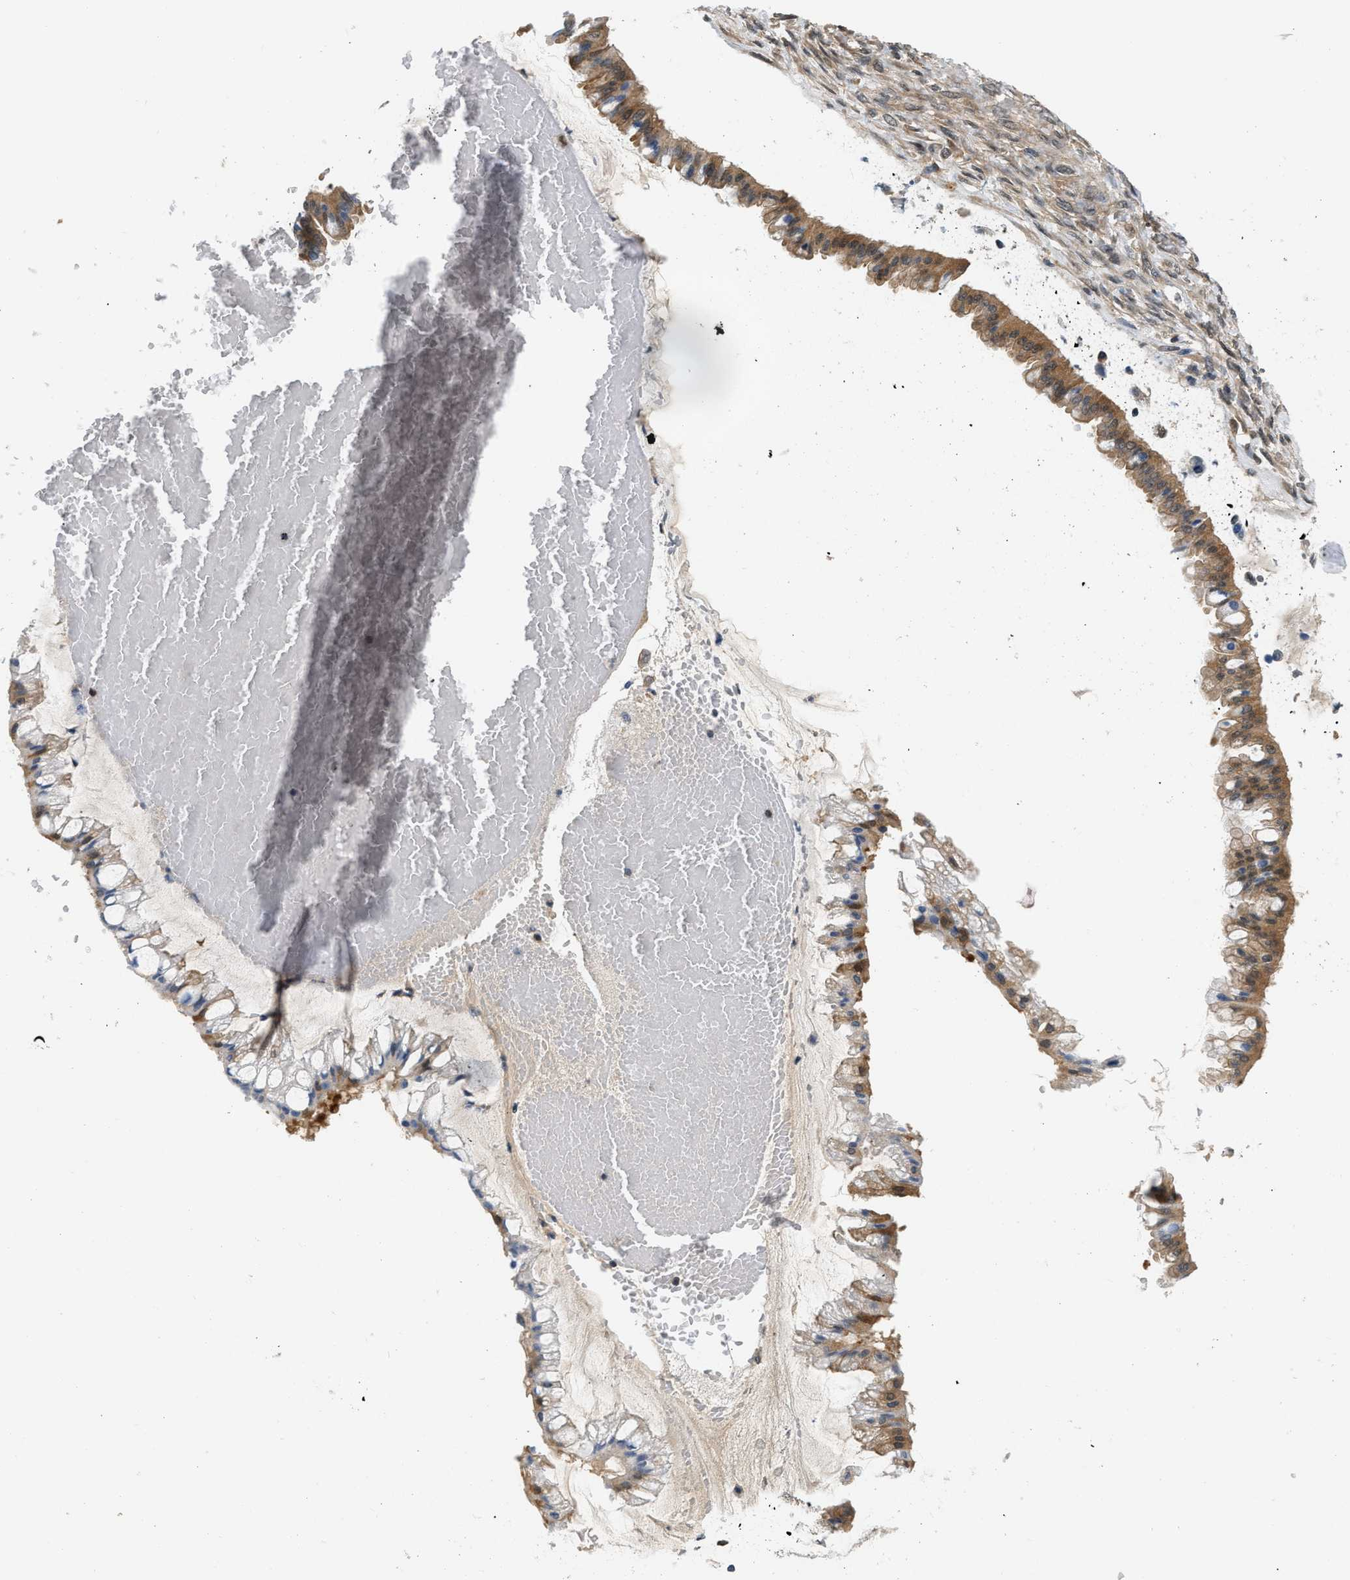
{"staining": {"intensity": "moderate", "quantity": ">75%", "location": "cytoplasmic/membranous"}, "tissue": "ovarian cancer", "cell_type": "Tumor cells", "image_type": "cancer", "snomed": [{"axis": "morphology", "description": "Cystadenocarcinoma, mucinous, NOS"}, {"axis": "topography", "description": "Ovary"}], "caption": "Protein staining by IHC reveals moderate cytoplasmic/membranous staining in approximately >75% of tumor cells in ovarian mucinous cystadenocarcinoma.", "gene": "EIF4EBP2", "patient": {"sex": "female", "age": 73}}